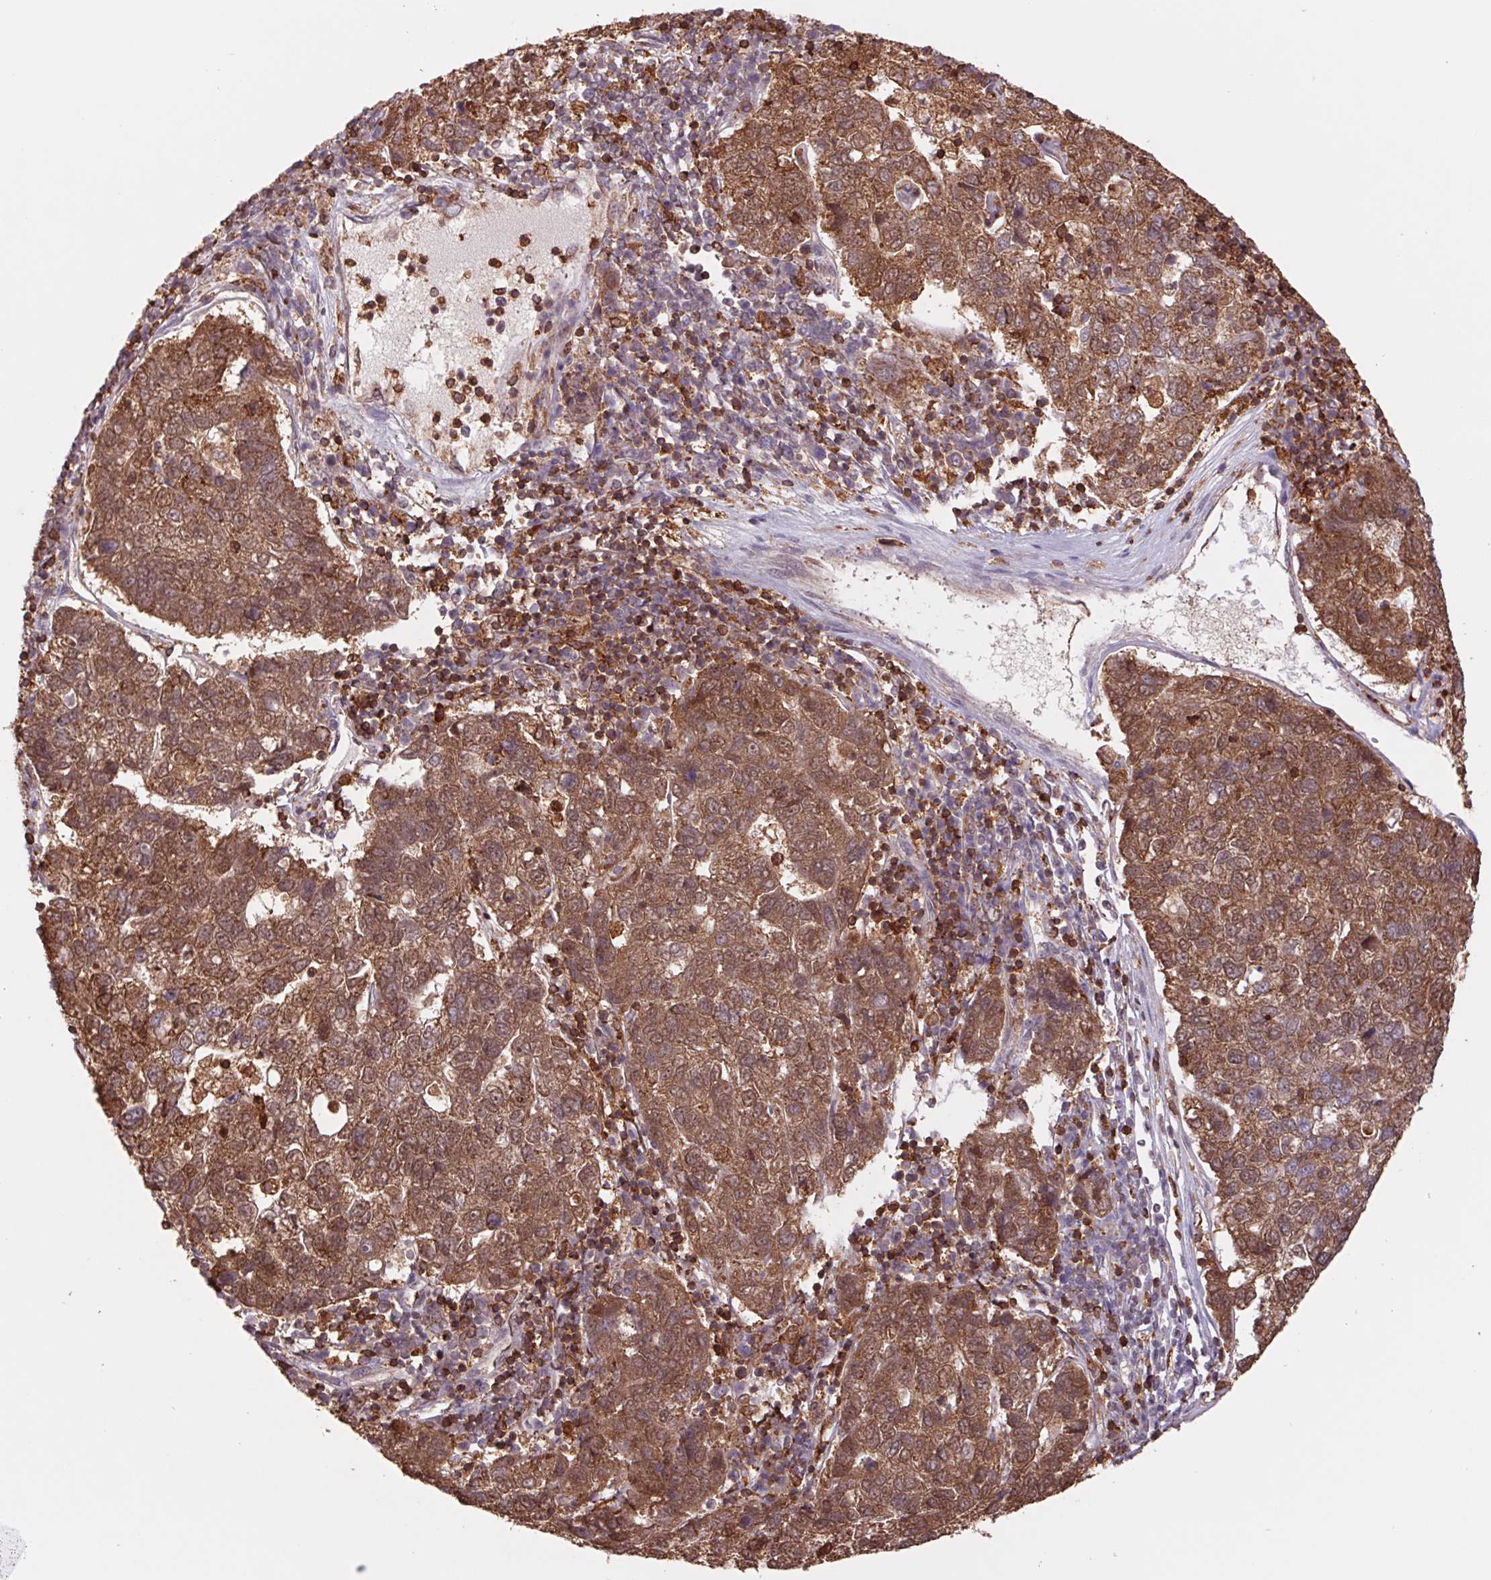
{"staining": {"intensity": "strong", "quantity": ">75%", "location": "cytoplasmic/membranous"}, "tissue": "pancreatic cancer", "cell_type": "Tumor cells", "image_type": "cancer", "snomed": [{"axis": "morphology", "description": "Adenocarcinoma, NOS"}, {"axis": "topography", "description": "Pancreas"}], "caption": "About >75% of tumor cells in human pancreatic cancer (adenocarcinoma) display strong cytoplasmic/membranous protein expression as visualized by brown immunohistochemical staining.", "gene": "URM1", "patient": {"sex": "female", "age": 61}}